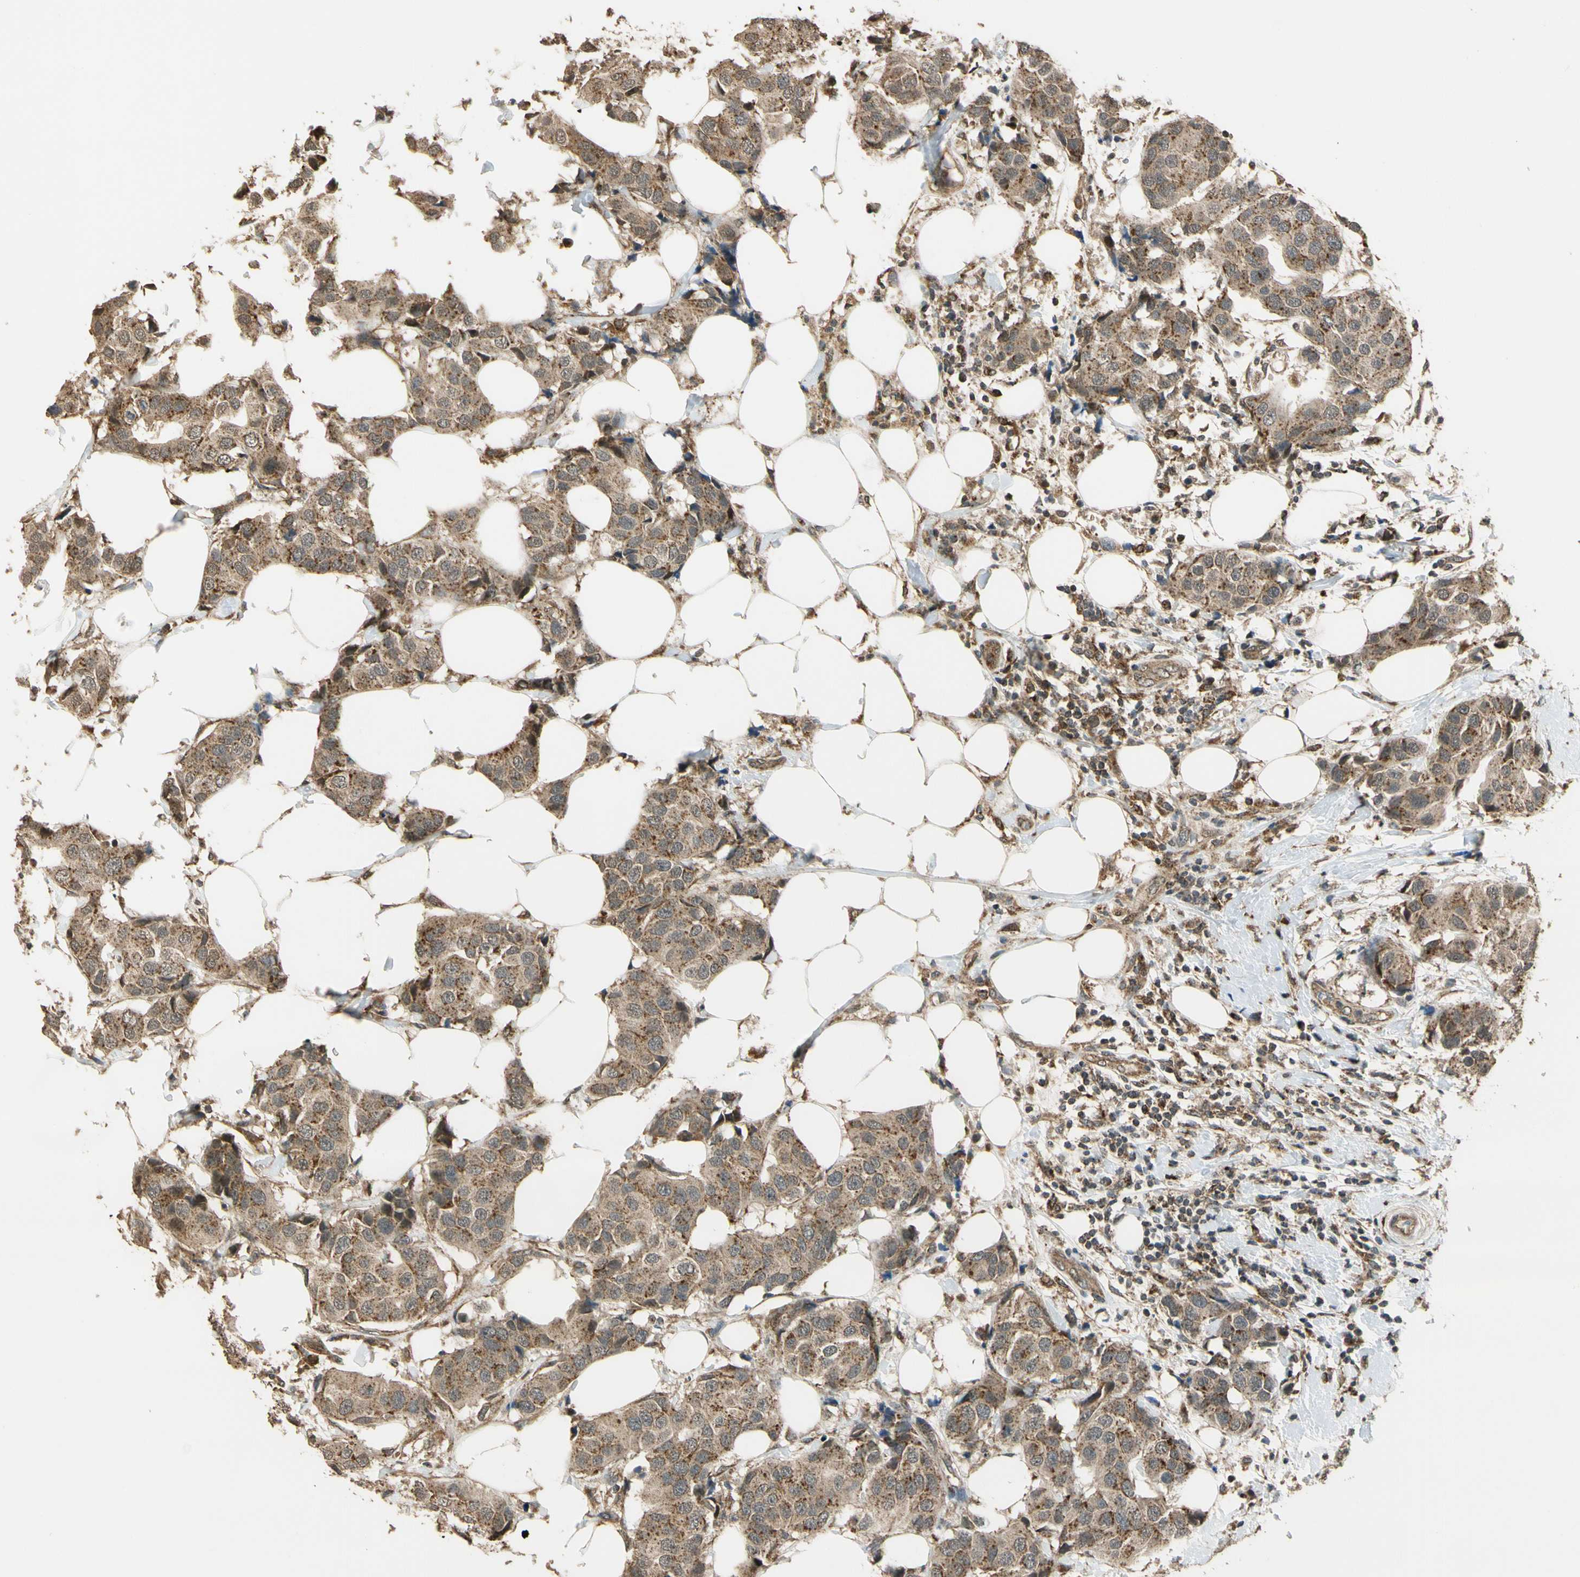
{"staining": {"intensity": "moderate", "quantity": ">75%", "location": "cytoplasmic/membranous"}, "tissue": "breast cancer", "cell_type": "Tumor cells", "image_type": "cancer", "snomed": [{"axis": "morphology", "description": "Normal tissue, NOS"}, {"axis": "morphology", "description": "Duct carcinoma"}, {"axis": "topography", "description": "Breast"}], "caption": "Human invasive ductal carcinoma (breast) stained with a brown dye displays moderate cytoplasmic/membranous positive staining in approximately >75% of tumor cells.", "gene": "LAMTOR1", "patient": {"sex": "female", "age": 39}}